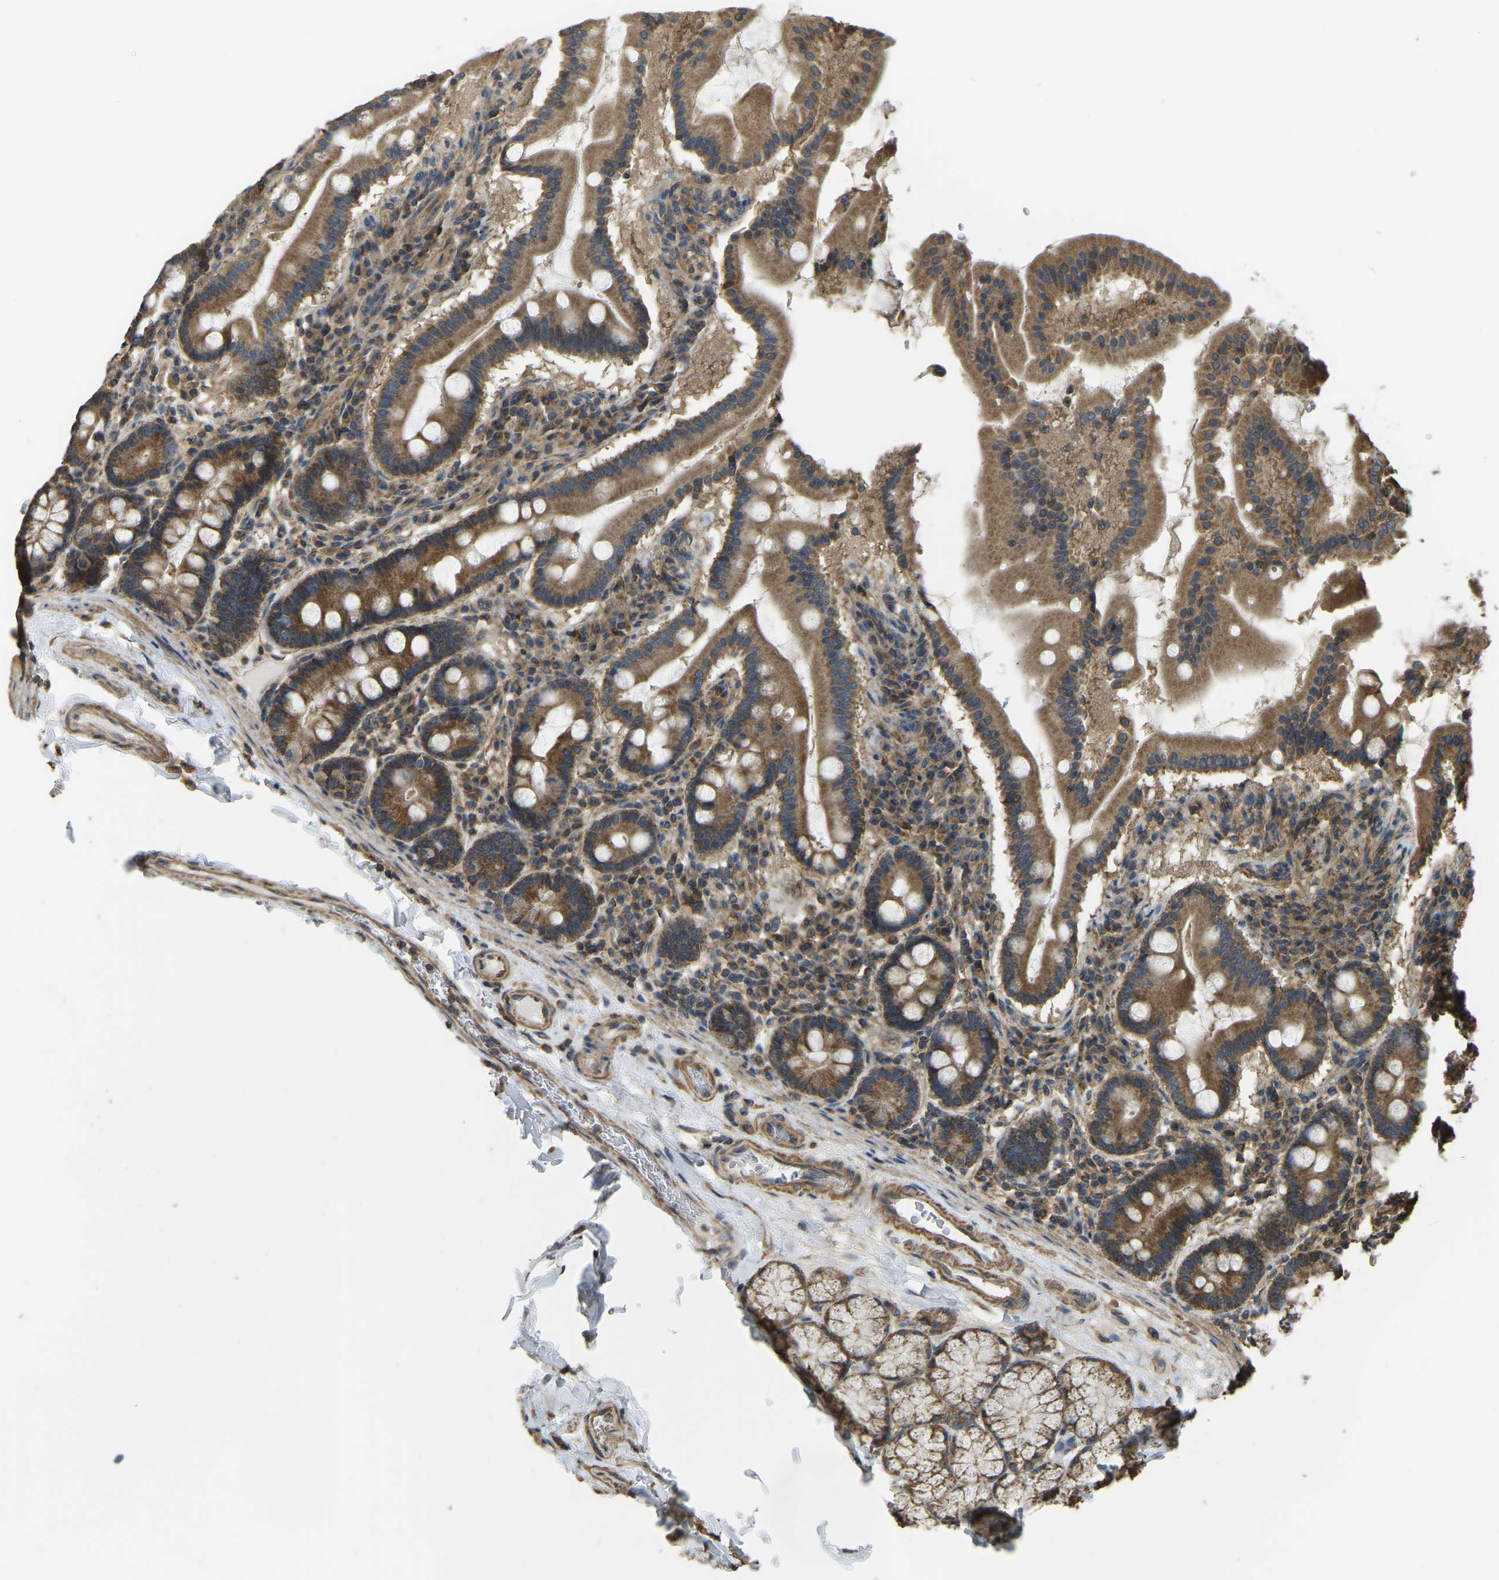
{"staining": {"intensity": "moderate", "quantity": ">75%", "location": "cytoplasmic/membranous"}, "tissue": "duodenum", "cell_type": "Glandular cells", "image_type": "normal", "snomed": [{"axis": "morphology", "description": "Normal tissue, NOS"}, {"axis": "topography", "description": "Duodenum"}], "caption": "DAB (3,3'-diaminobenzidine) immunohistochemical staining of benign human duodenum exhibits moderate cytoplasmic/membranous protein staining in approximately >75% of glandular cells. The protein is shown in brown color, while the nuclei are stained blue.", "gene": "GNG2", "patient": {"sex": "male", "age": 50}}